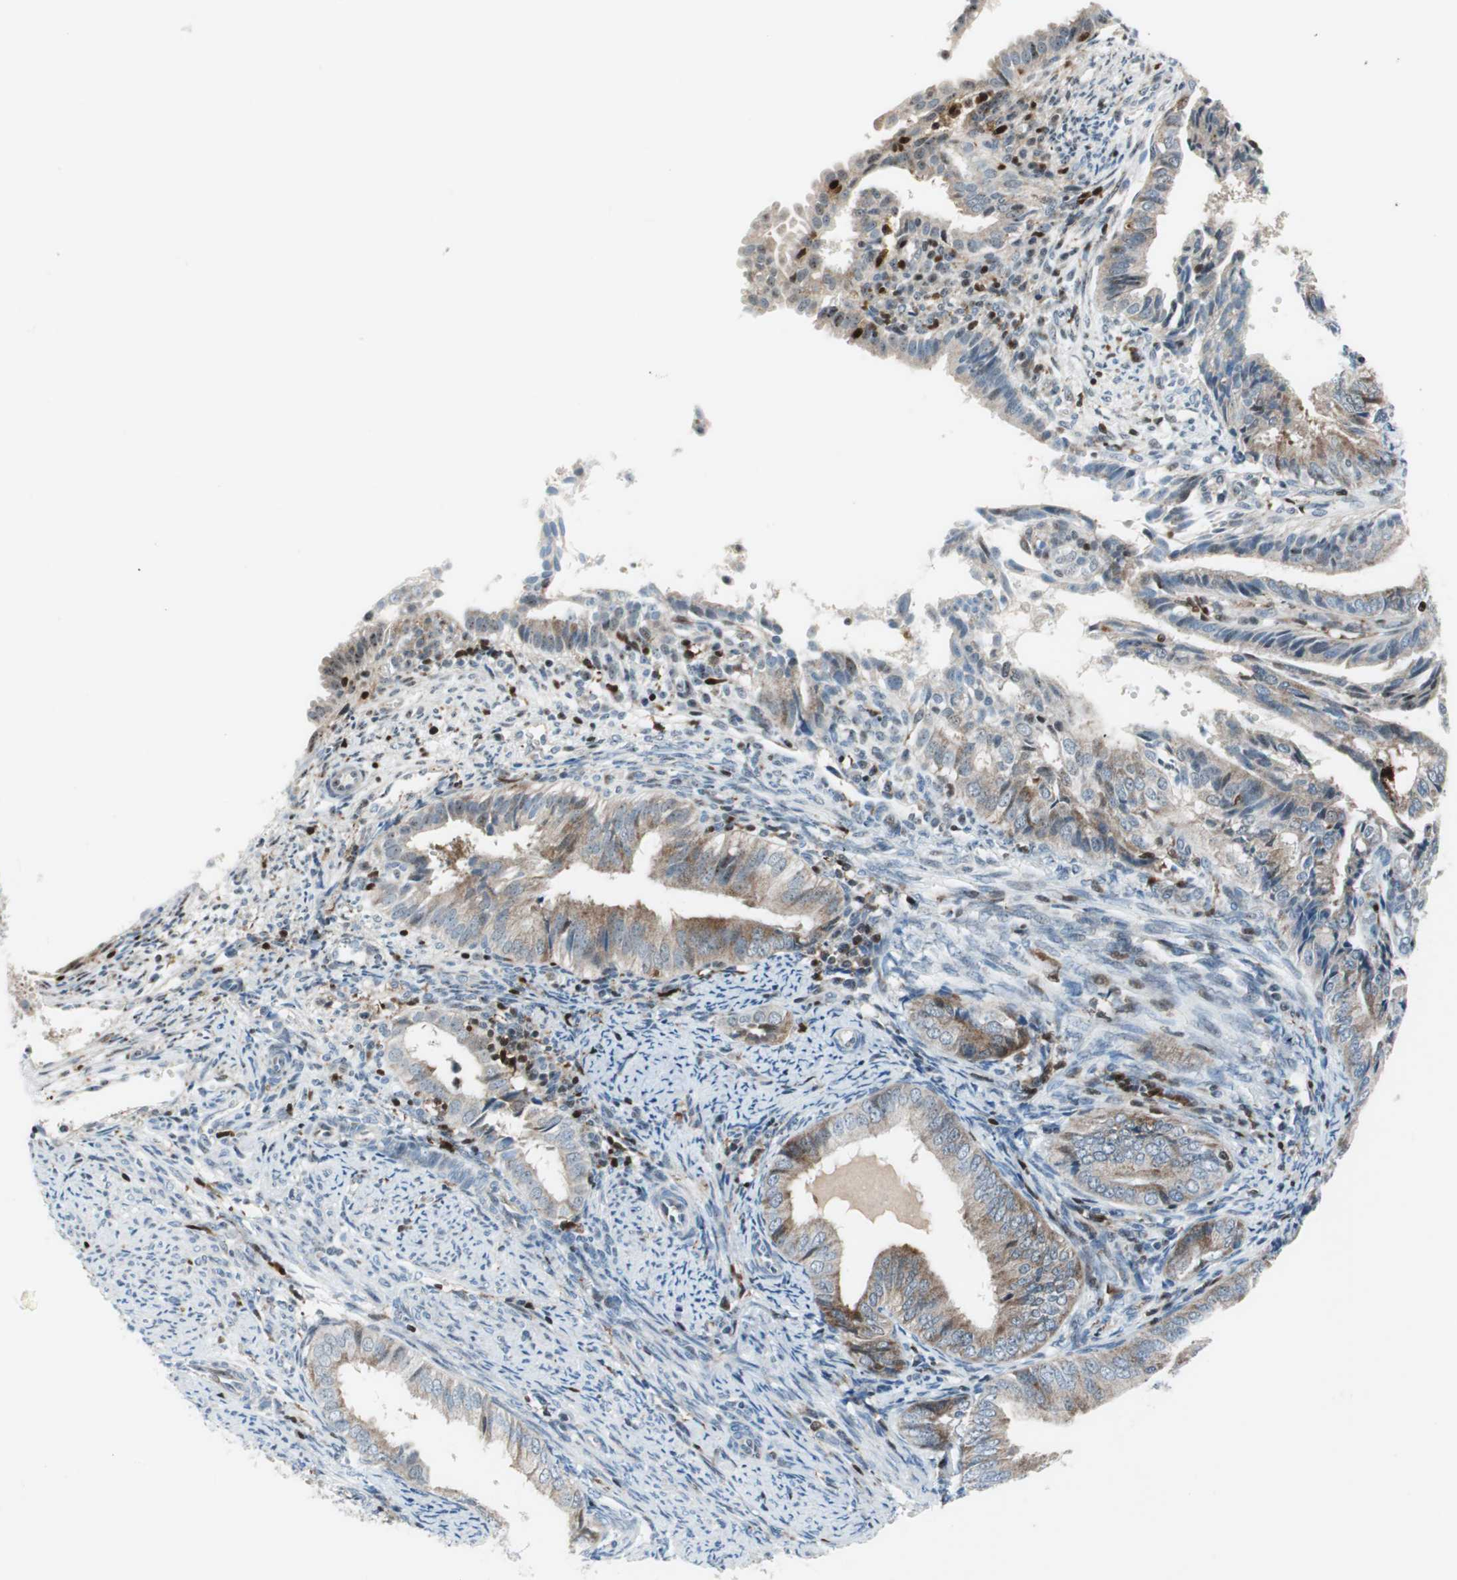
{"staining": {"intensity": "moderate", "quantity": "25%-75%", "location": "cytoplasmic/membranous"}, "tissue": "endometrial cancer", "cell_type": "Tumor cells", "image_type": "cancer", "snomed": [{"axis": "morphology", "description": "Adenocarcinoma, NOS"}, {"axis": "topography", "description": "Endometrium"}], "caption": "Endometrial cancer (adenocarcinoma) stained with a protein marker reveals moderate staining in tumor cells.", "gene": "RGS10", "patient": {"sex": "female", "age": 58}}